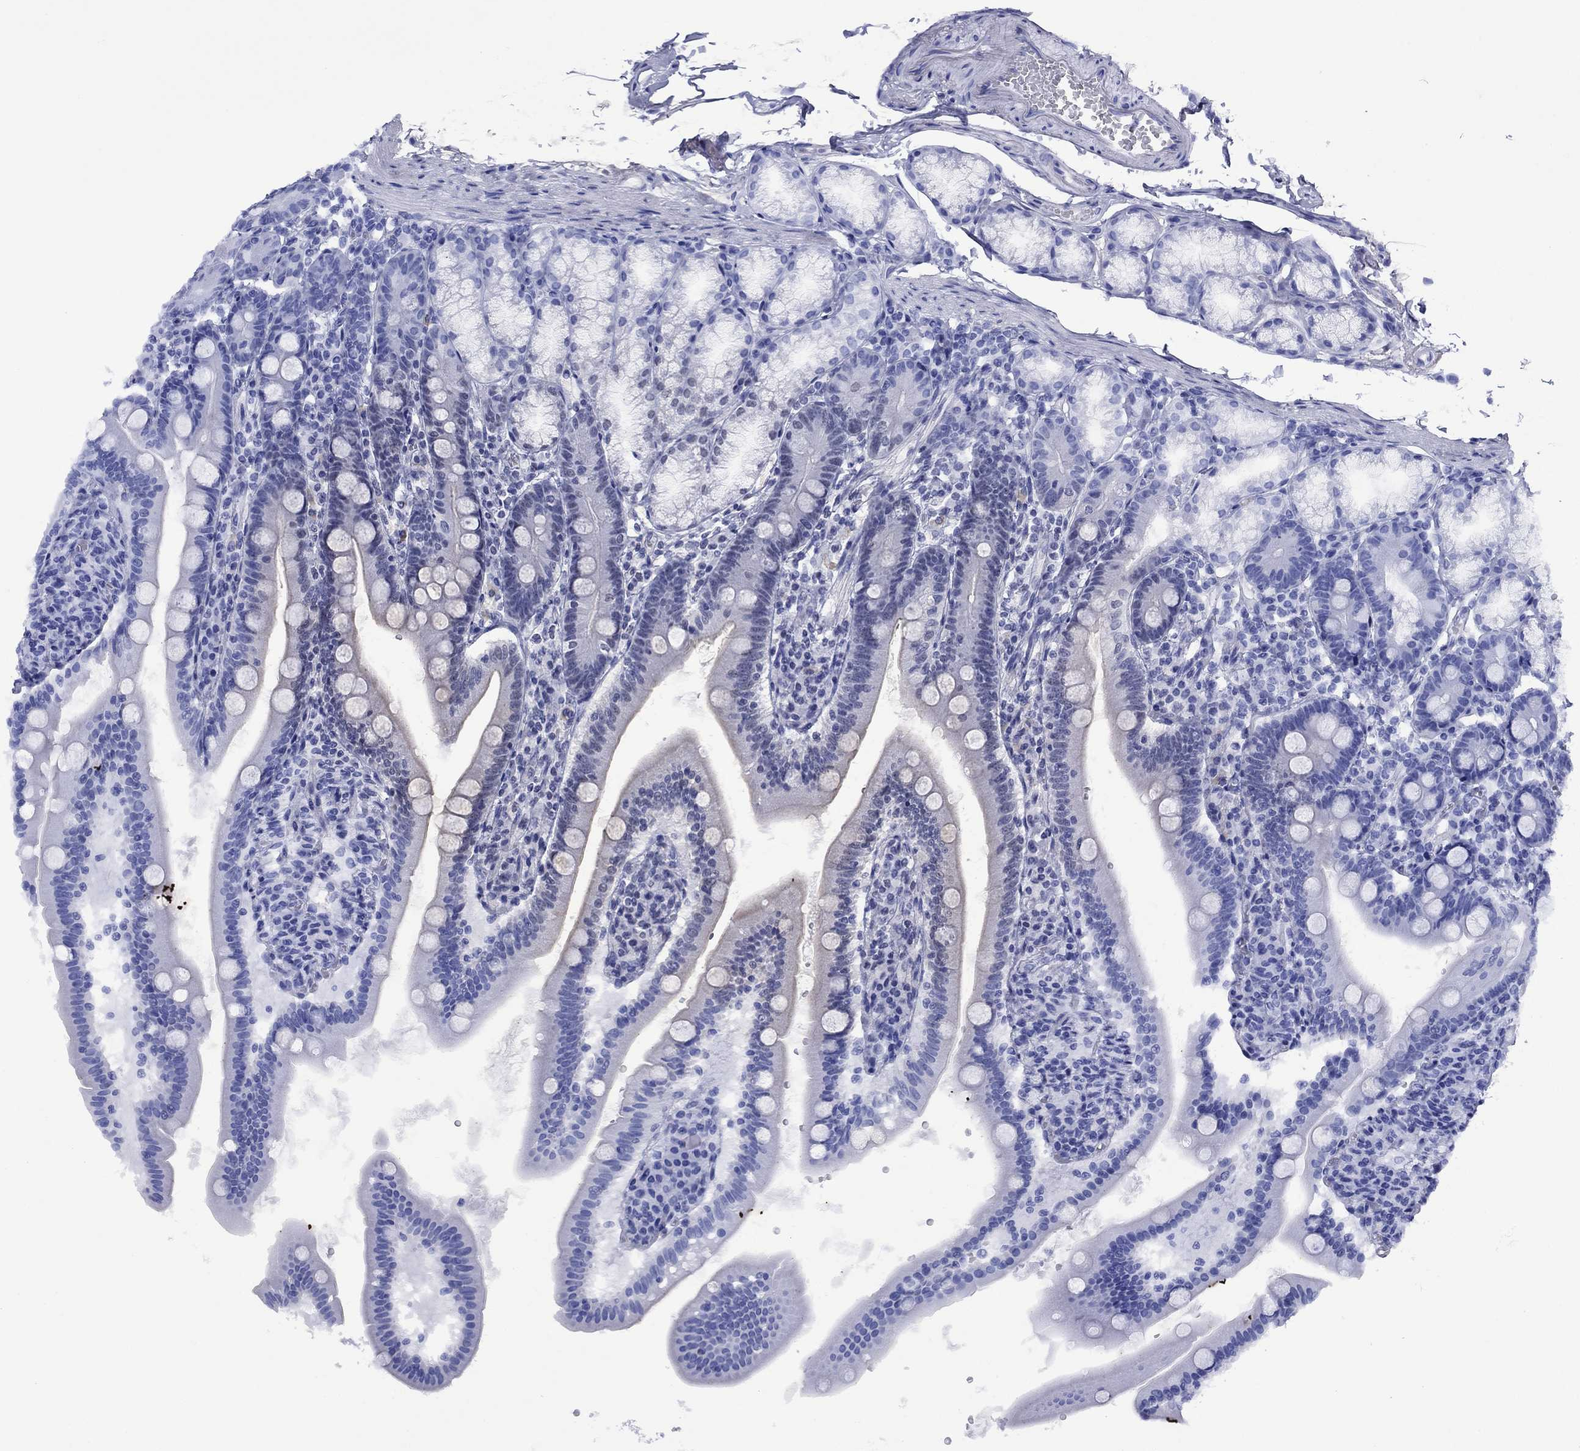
{"staining": {"intensity": "negative", "quantity": "none", "location": "none"}, "tissue": "duodenum", "cell_type": "Glandular cells", "image_type": "normal", "snomed": [{"axis": "morphology", "description": "Normal tissue, NOS"}, {"axis": "topography", "description": "Duodenum"}], "caption": "Glandular cells show no significant expression in unremarkable duodenum.", "gene": "APOA2", "patient": {"sex": "female", "age": 67}}